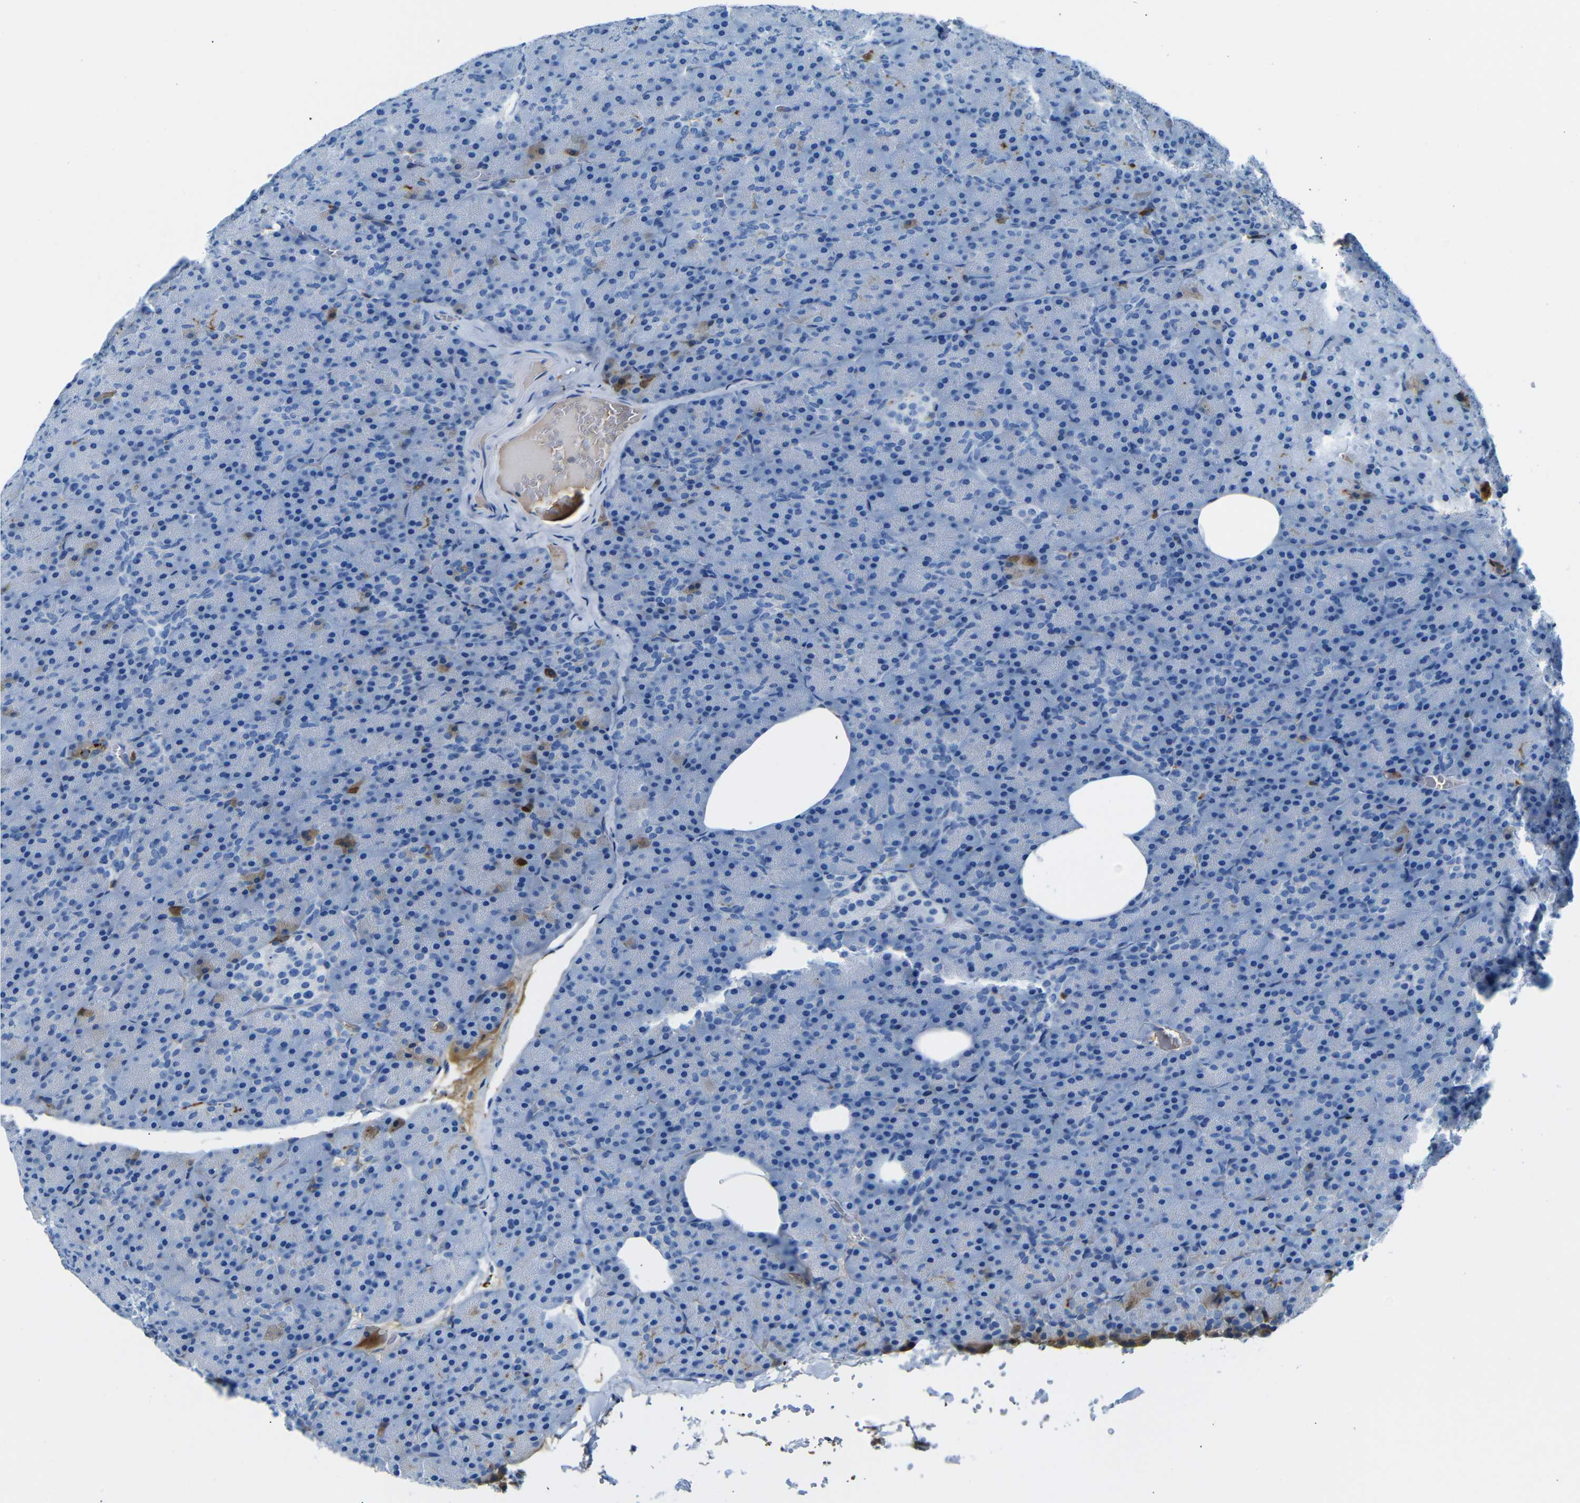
{"staining": {"intensity": "strong", "quantity": "25%-75%", "location": "cytoplasmic/membranous"}, "tissue": "pancreas", "cell_type": "Exocrine glandular cells", "image_type": "normal", "snomed": [{"axis": "morphology", "description": "Normal tissue, NOS"}, {"axis": "topography", "description": "Pancreas"}], "caption": "Immunohistochemistry (DAB (3,3'-diaminobenzidine)) staining of normal pancreas reveals strong cytoplasmic/membranous protein expression in about 25%-75% of exocrine glandular cells. (DAB IHC with brightfield microscopy, high magnification).", "gene": "SERPINA1", "patient": {"sex": "female", "age": 35}}